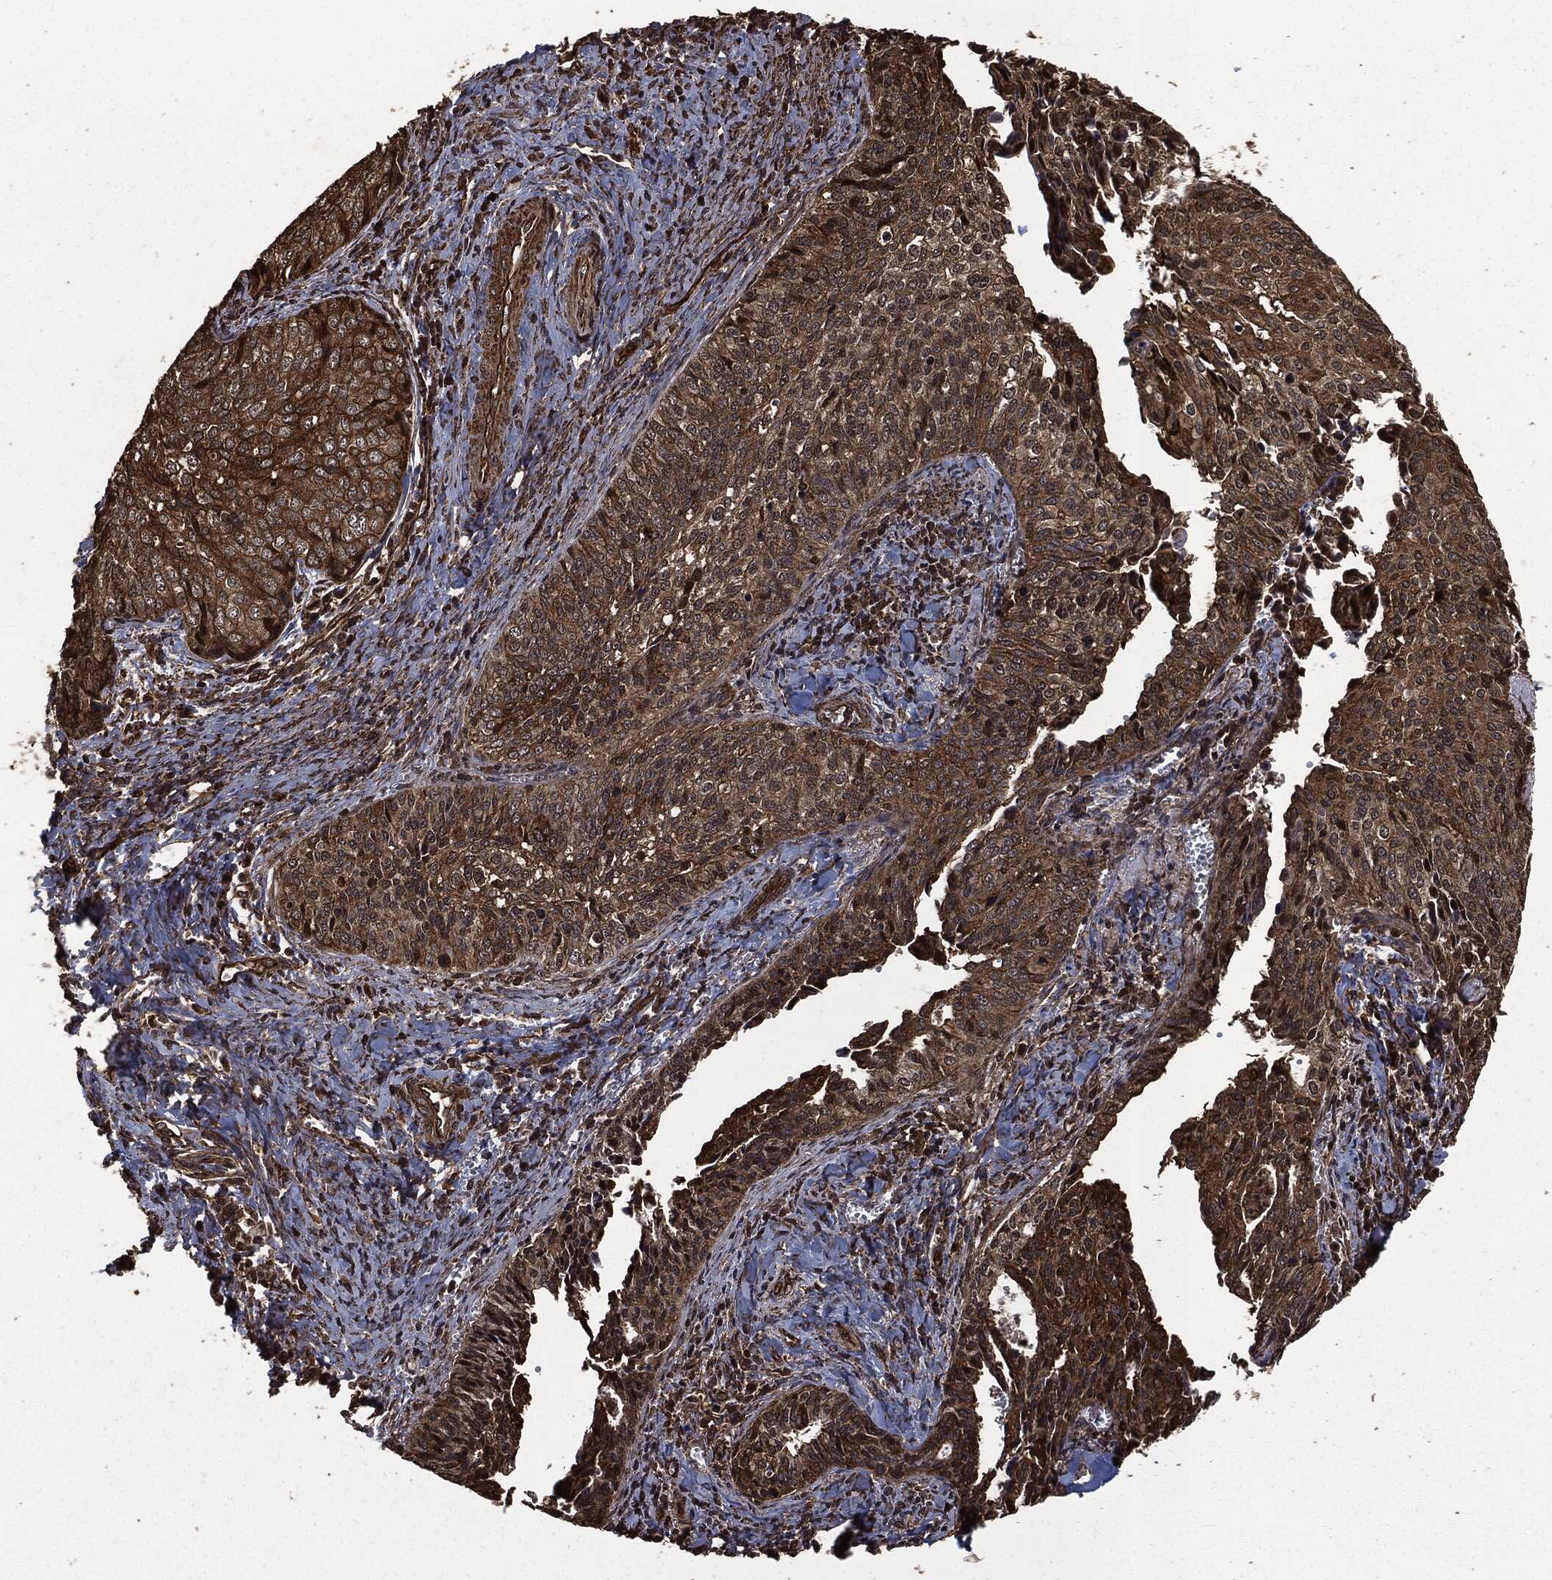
{"staining": {"intensity": "strong", "quantity": ">75%", "location": "cytoplasmic/membranous"}, "tissue": "cervical cancer", "cell_type": "Tumor cells", "image_type": "cancer", "snomed": [{"axis": "morphology", "description": "Squamous cell carcinoma, NOS"}, {"axis": "topography", "description": "Cervix"}], "caption": "Cervical squamous cell carcinoma was stained to show a protein in brown. There is high levels of strong cytoplasmic/membranous staining in approximately >75% of tumor cells.", "gene": "HRAS", "patient": {"sex": "female", "age": 29}}